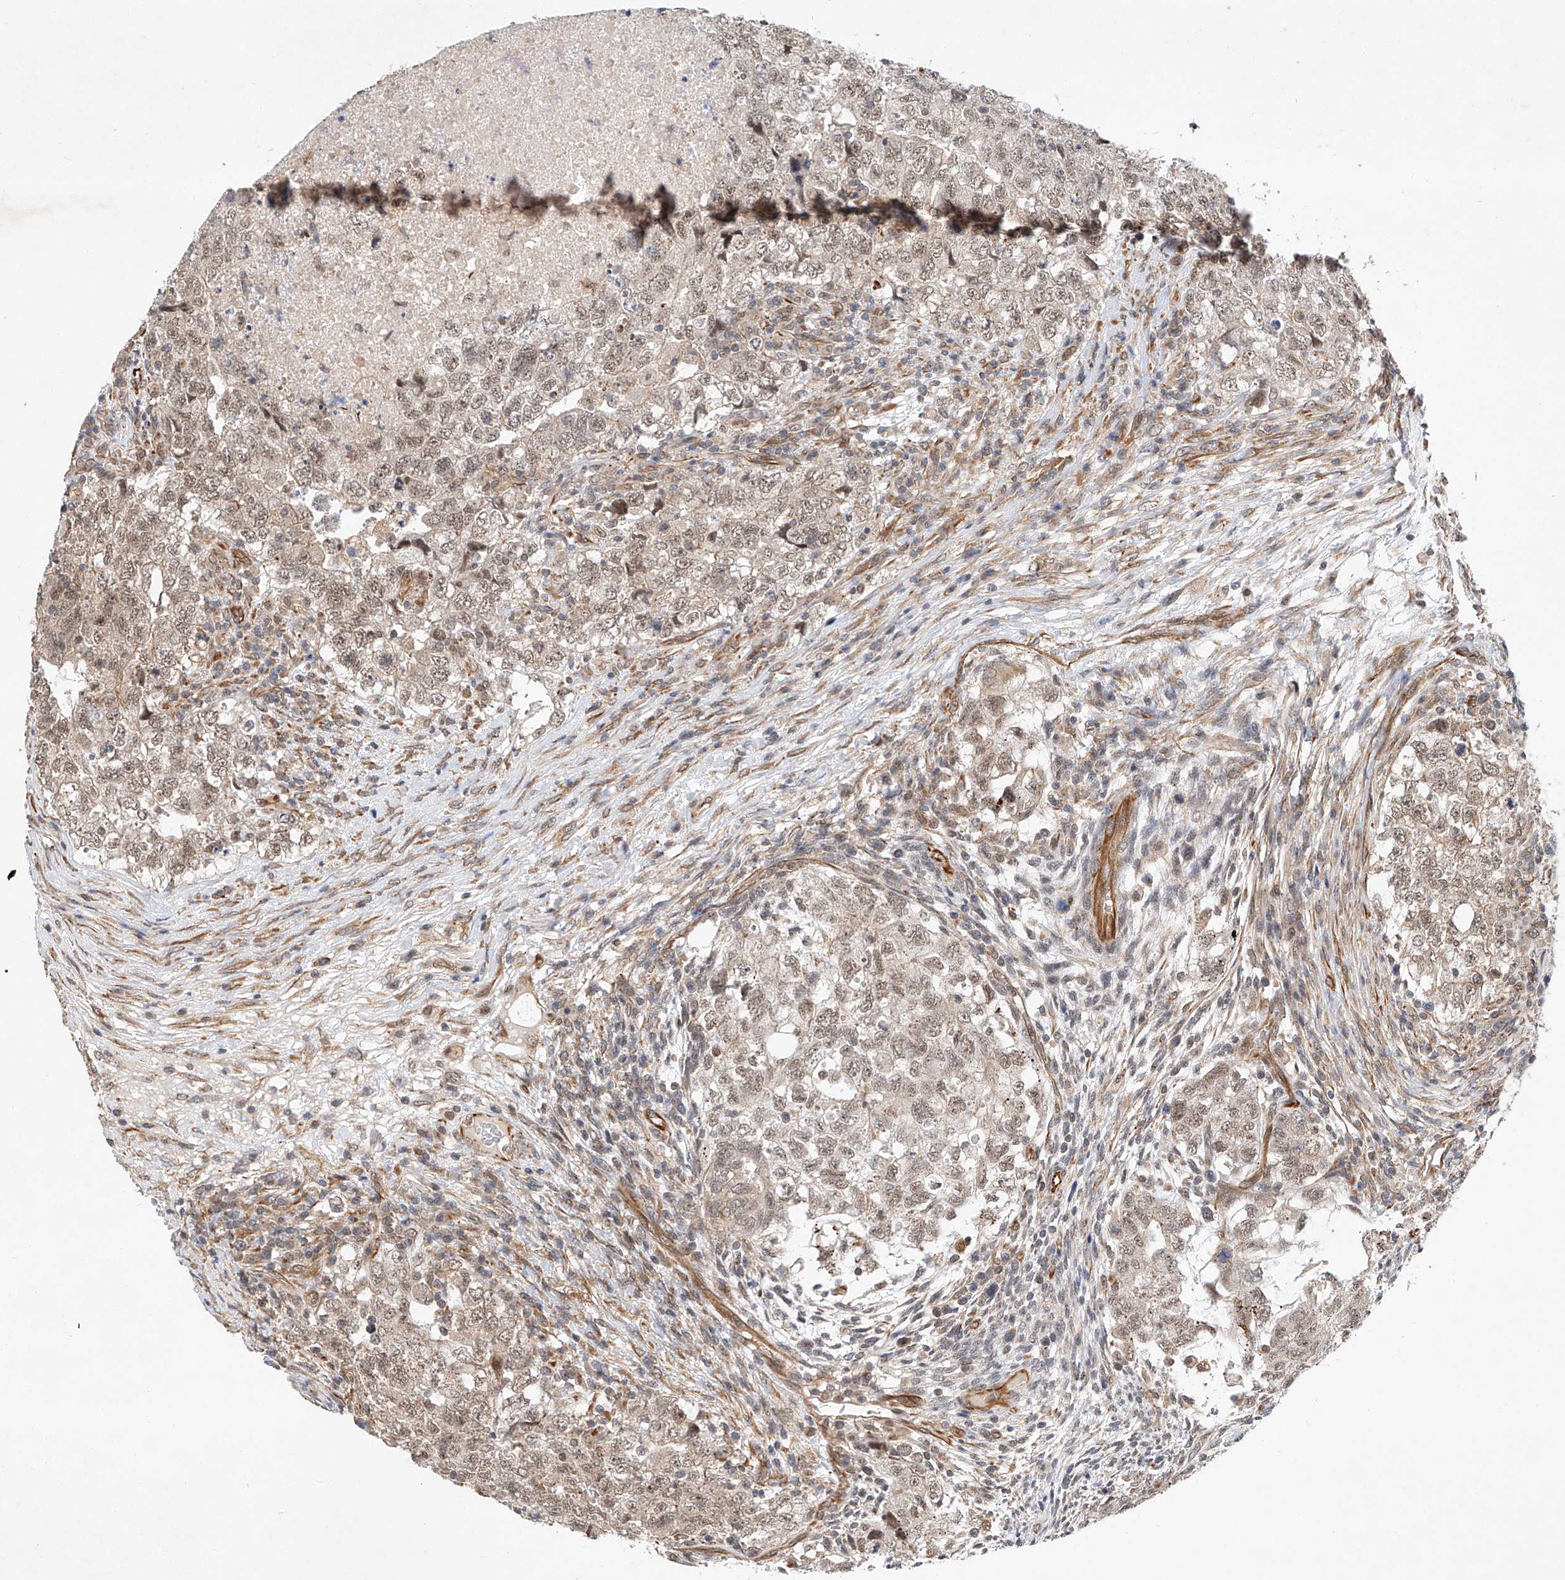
{"staining": {"intensity": "moderate", "quantity": "25%-75%", "location": "nuclear"}, "tissue": "testis cancer", "cell_type": "Tumor cells", "image_type": "cancer", "snomed": [{"axis": "morphology", "description": "Carcinoma, Embryonal, NOS"}, {"axis": "topography", "description": "Testis"}], "caption": "Testis cancer stained for a protein demonstrates moderate nuclear positivity in tumor cells. The staining was performed using DAB to visualize the protein expression in brown, while the nuclei were stained in blue with hematoxylin (Magnification: 20x).", "gene": "AMD1", "patient": {"sex": "male", "age": 37}}